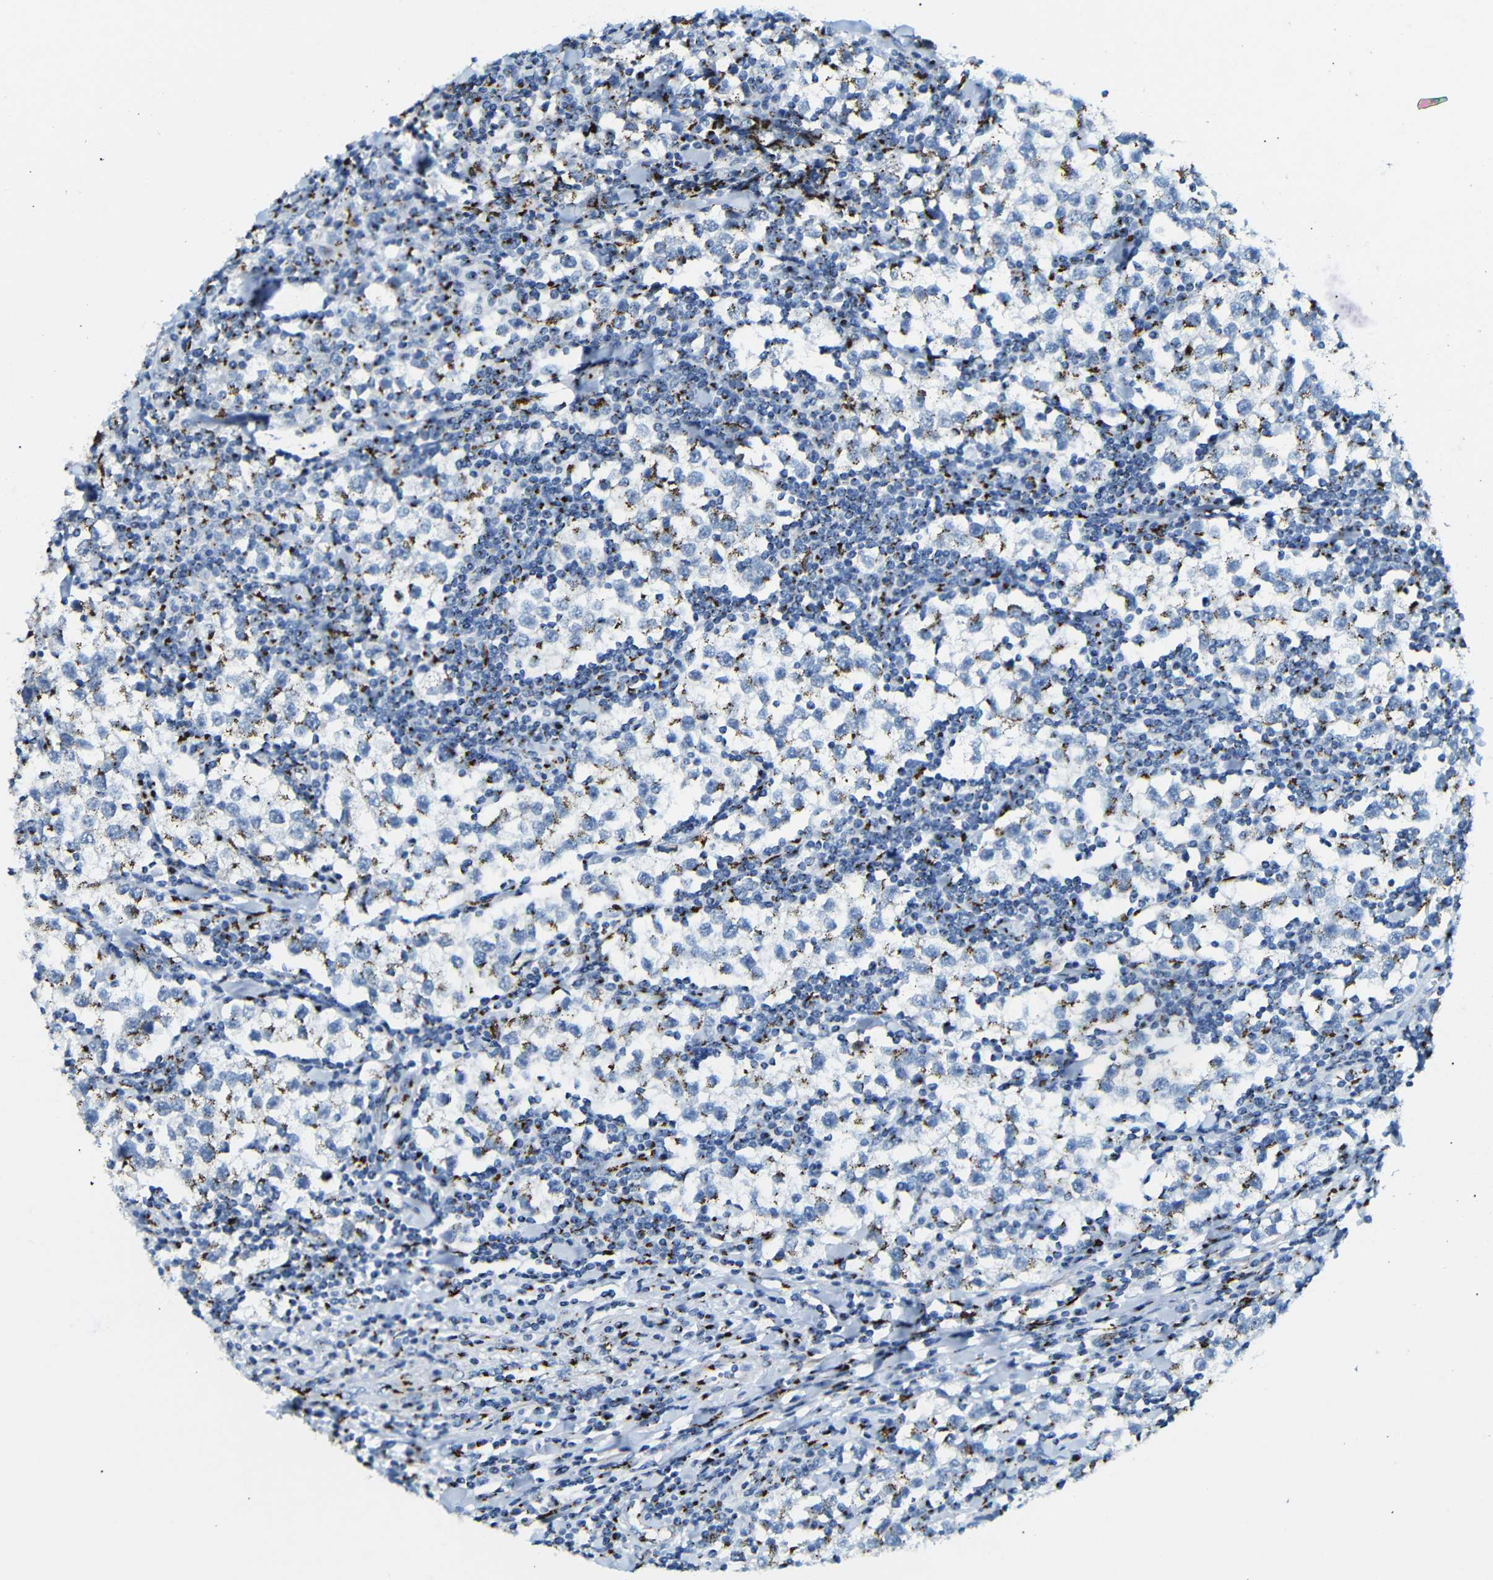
{"staining": {"intensity": "strong", "quantity": "25%-75%", "location": "cytoplasmic/membranous"}, "tissue": "testis cancer", "cell_type": "Tumor cells", "image_type": "cancer", "snomed": [{"axis": "morphology", "description": "Seminoma, NOS"}, {"axis": "morphology", "description": "Carcinoma, Embryonal, NOS"}, {"axis": "topography", "description": "Testis"}], "caption": "This is a micrograph of IHC staining of testis embryonal carcinoma, which shows strong staining in the cytoplasmic/membranous of tumor cells.", "gene": "TGOLN2", "patient": {"sex": "male", "age": 36}}